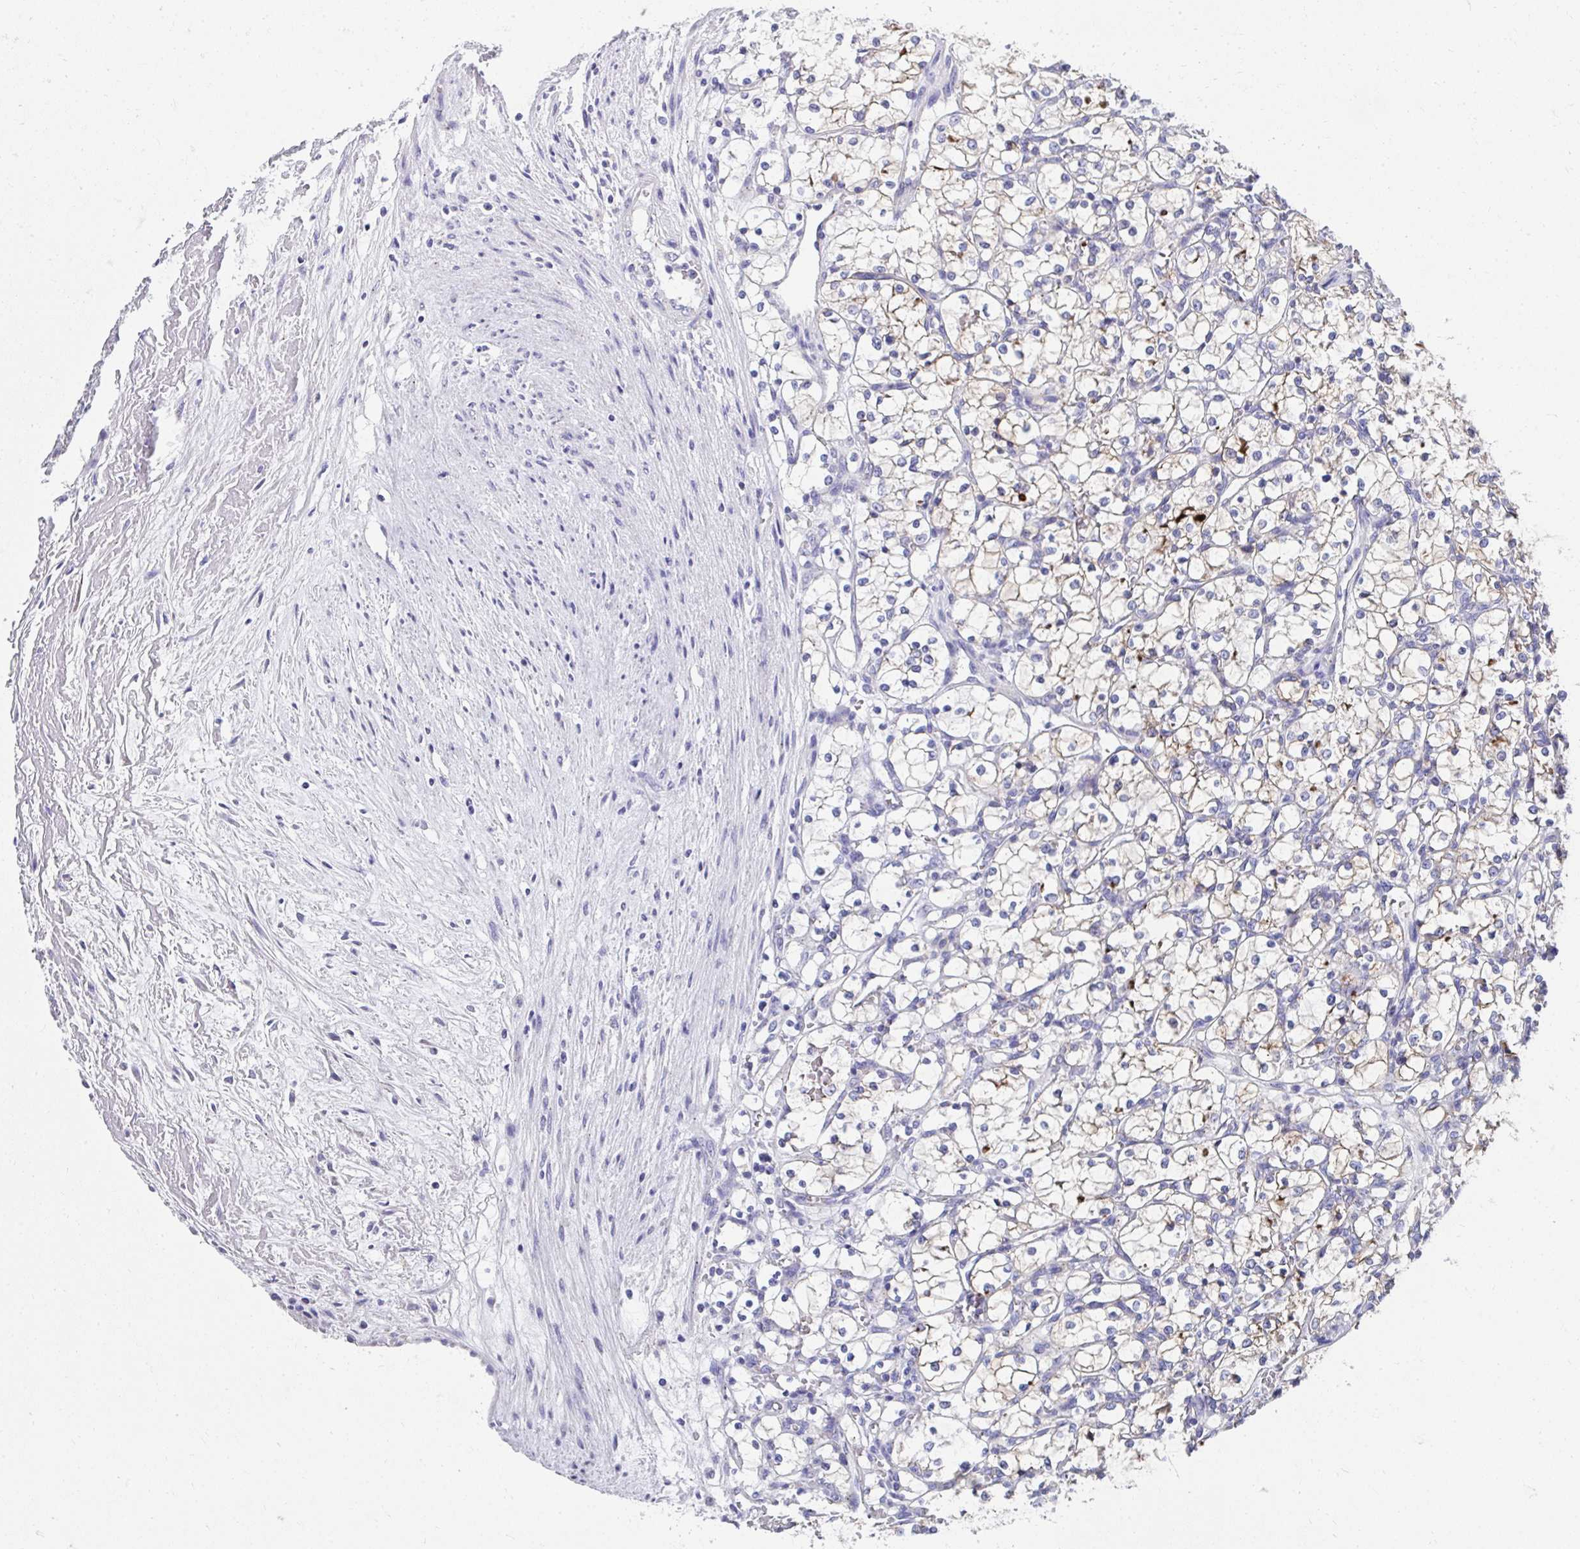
{"staining": {"intensity": "weak", "quantity": "25%-75%", "location": "cytoplasmic/membranous"}, "tissue": "renal cancer", "cell_type": "Tumor cells", "image_type": "cancer", "snomed": [{"axis": "morphology", "description": "Adenocarcinoma, NOS"}, {"axis": "topography", "description": "Kidney"}], "caption": "High-magnification brightfield microscopy of adenocarcinoma (renal) stained with DAB (3,3'-diaminobenzidine) (brown) and counterstained with hematoxylin (blue). tumor cells exhibit weak cytoplasmic/membranous staining is seen in about25%-75% of cells. (DAB (3,3'-diaminobenzidine) IHC, brown staining for protein, blue staining for nuclei).", "gene": "TMPRSS2", "patient": {"sex": "female", "age": 69}}